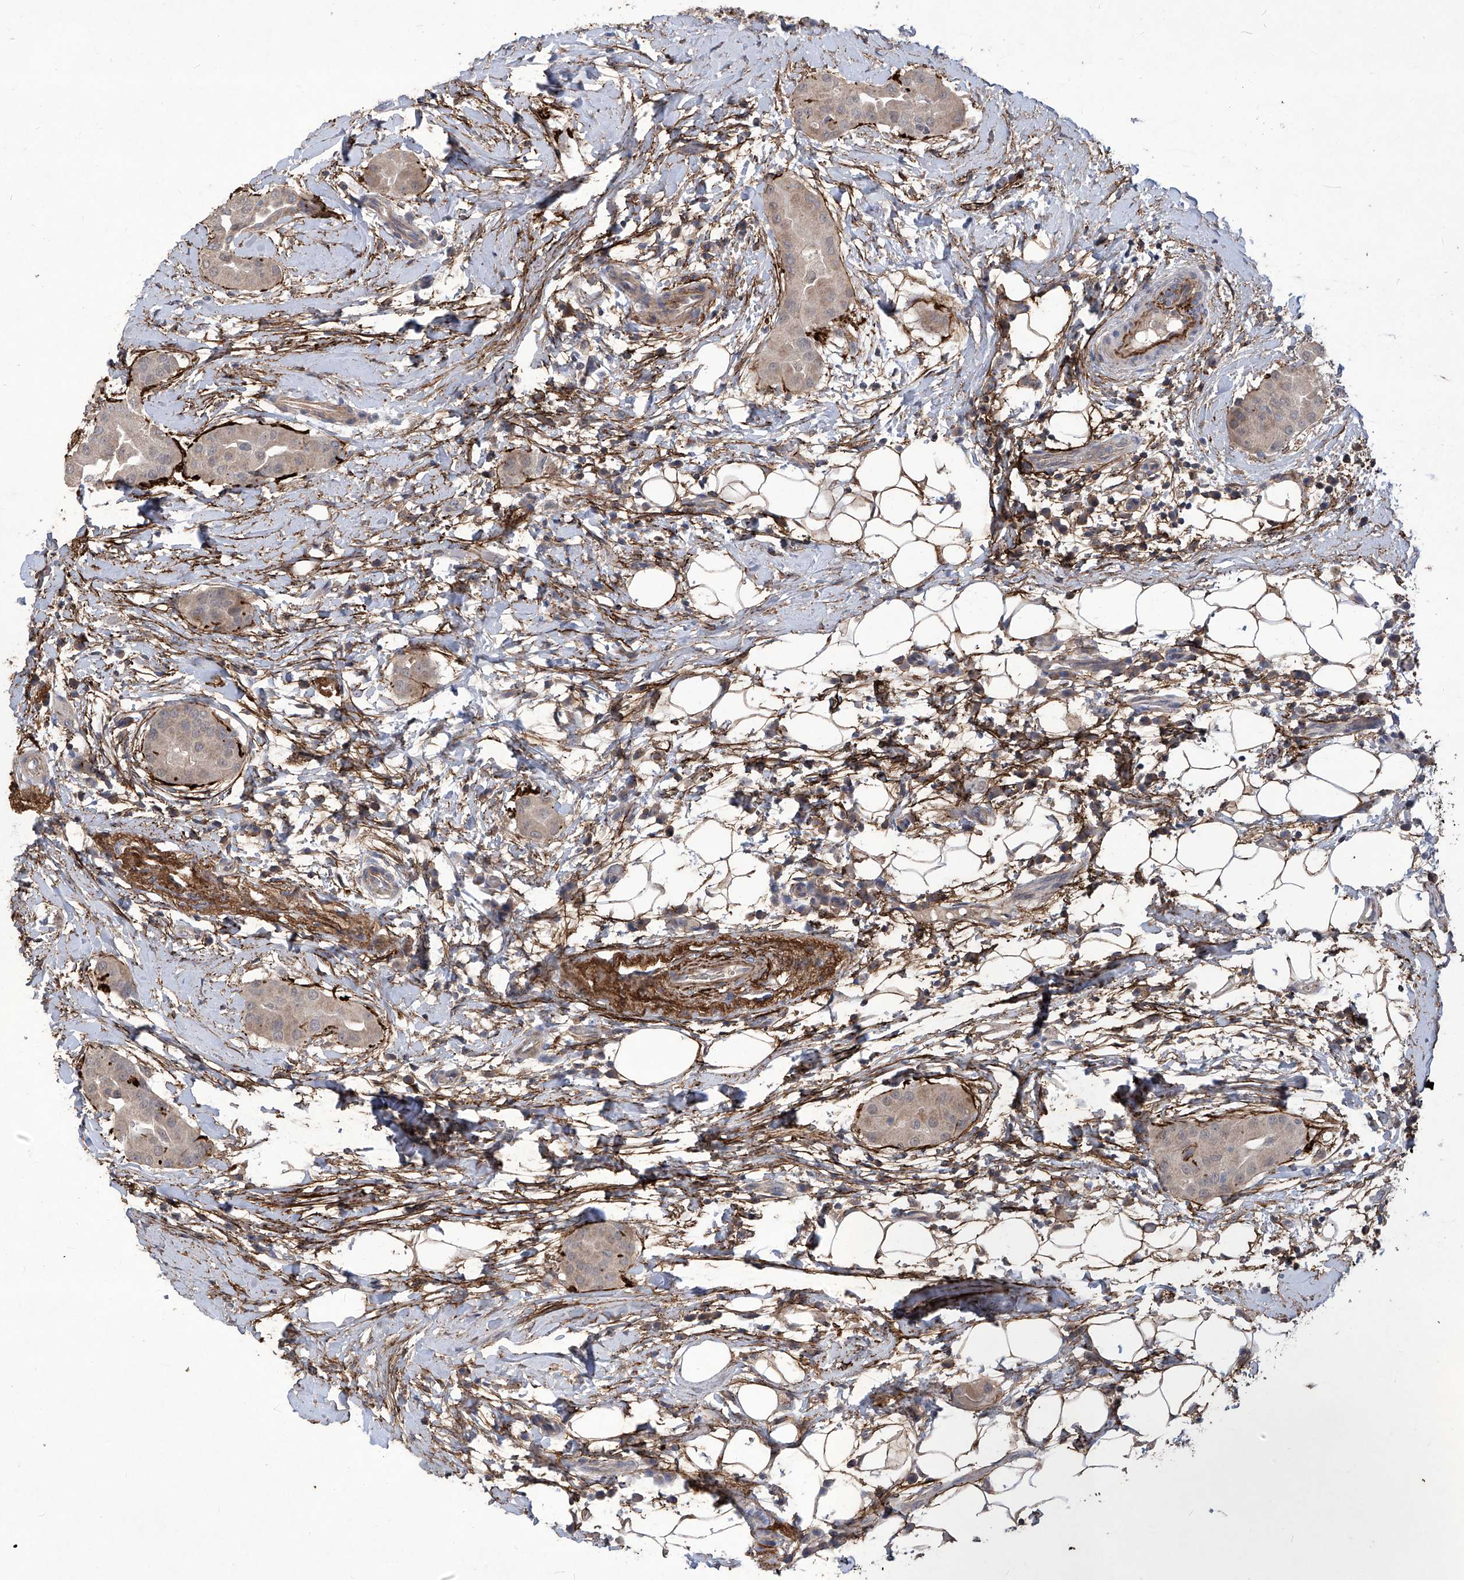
{"staining": {"intensity": "weak", "quantity": "<25%", "location": "cytoplasmic/membranous"}, "tissue": "thyroid cancer", "cell_type": "Tumor cells", "image_type": "cancer", "snomed": [{"axis": "morphology", "description": "Papillary adenocarcinoma, NOS"}, {"axis": "topography", "description": "Thyroid gland"}], "caption": "Protein analysis of papillary adenocarcinoma (thyroid) demonstrates no significant staining in tumor cells.", "gene": "TXNIP", "patient": {"sex": "male", "age": 33}}